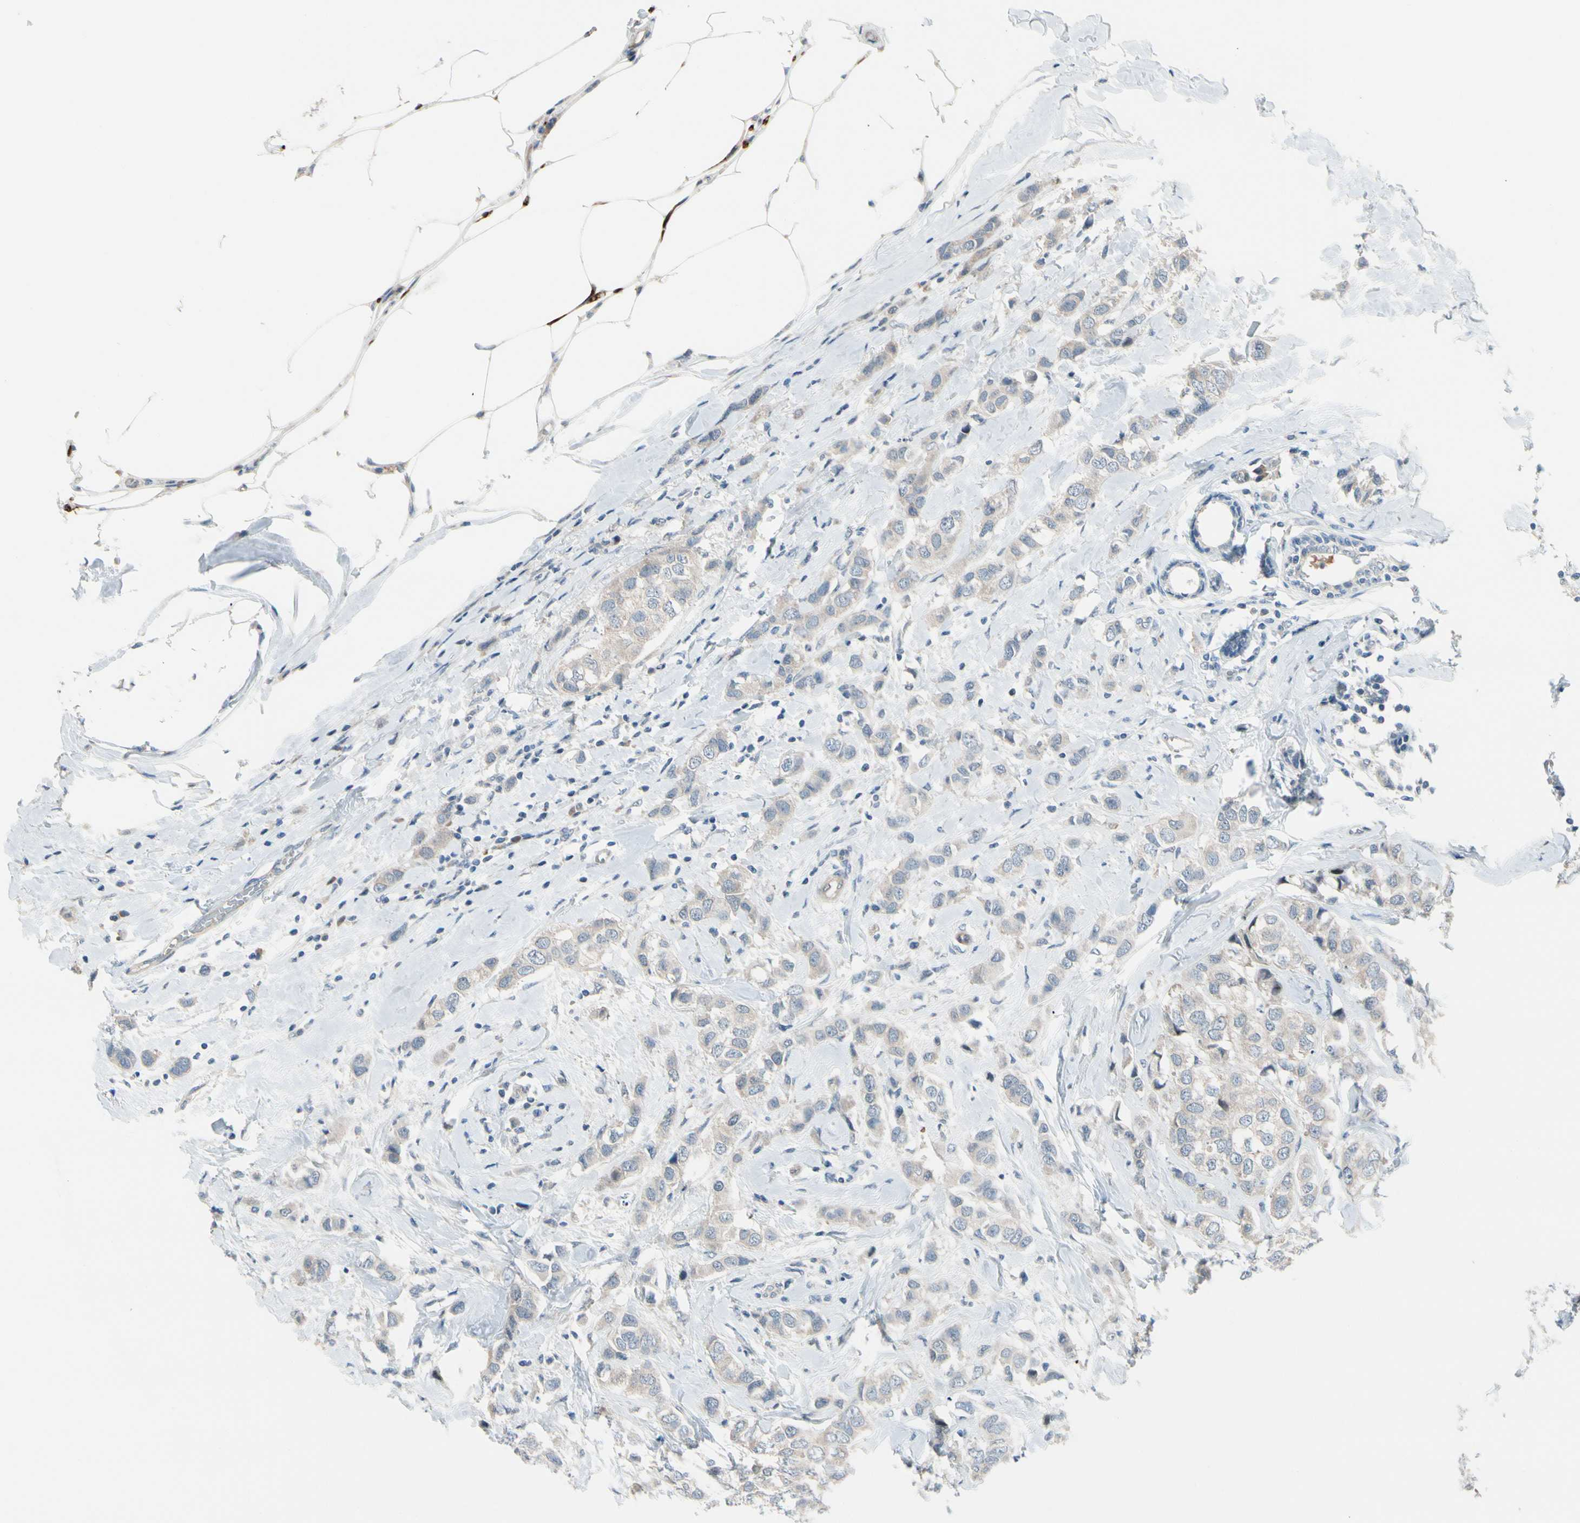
{"staining": {"intensity": "weak", "quantity": ">75%", "location": "cytoplasmic/membranous"}, "tissue": "breast cancer", "cell_type": "Tumor cells", "image_type": "cancer", "snomed": [{"axis": "morphology", "description": "Duct carcinoma"}, {"axis": "topography", "description": "Breast"}], "caption": "There is low levels of weak cytoplasmic/membranous expression in tumor cells of breast cancer (infiltrating ductal carcinoma), as demonstrated by immunohistochemical staining (brown color).", "gene": "CFAP36", "patient": {"sex": "female", "age": 50}}